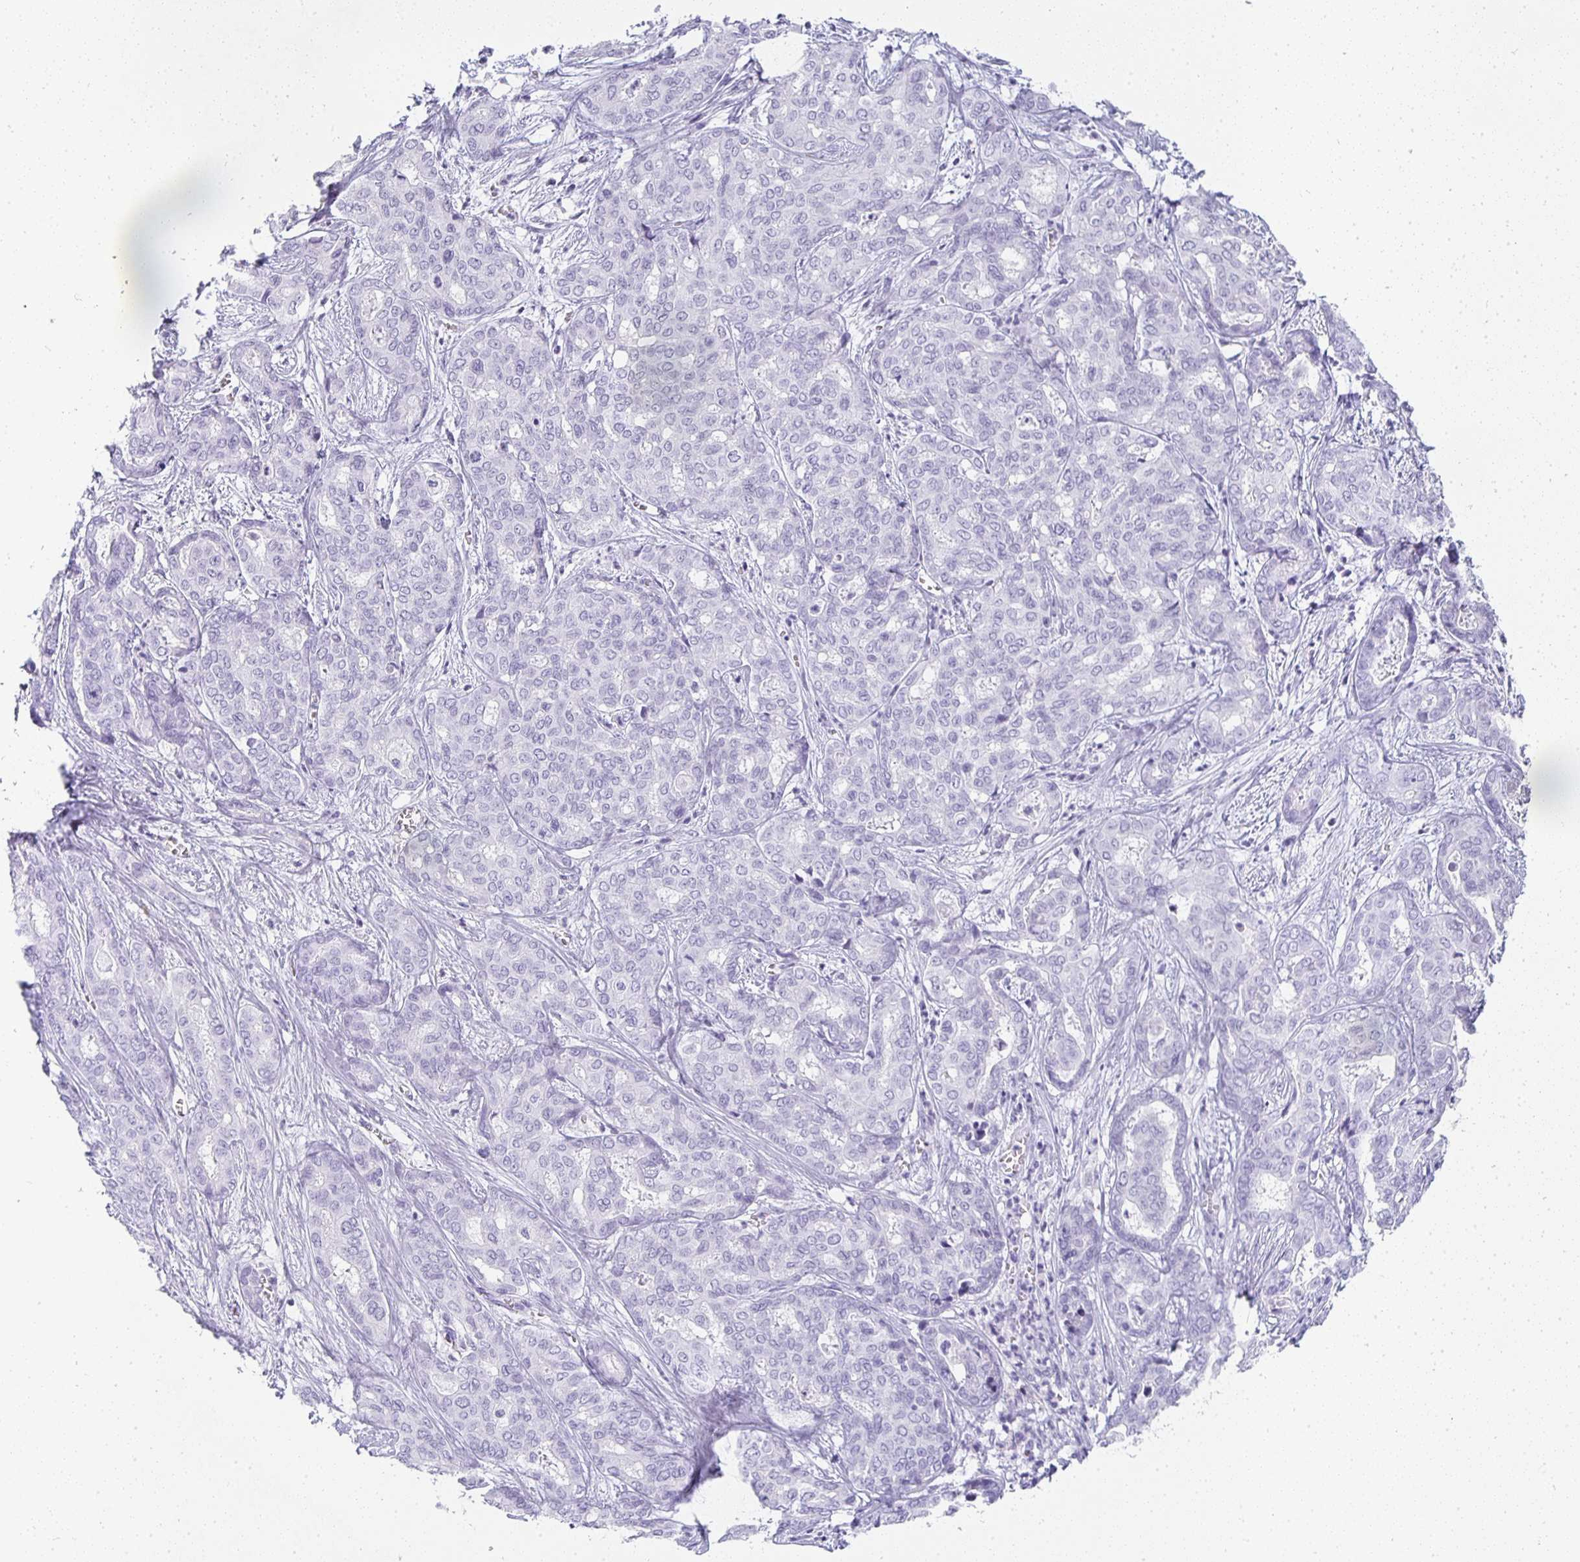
{"staining": {"intensity": "negative", "quantity": "none", "location": "none"}, "tissue": "liver cancer", "cell_type": "Tumor cells", "image_type": "cancer", "snomed": [{"axis": "morphology", "description": "Cholangiocarcinoma"}, {"axis": "topography", "description": "Liver"}], "caption": "High power microscopy photomicrograph of an immunohistochemistry photomicrograph of cholangiocarcinoma (liver), revealing no significant positivity in tumor cells.", "gene": "TPSD1", "patient": {"sex": "female", "age": 64}}